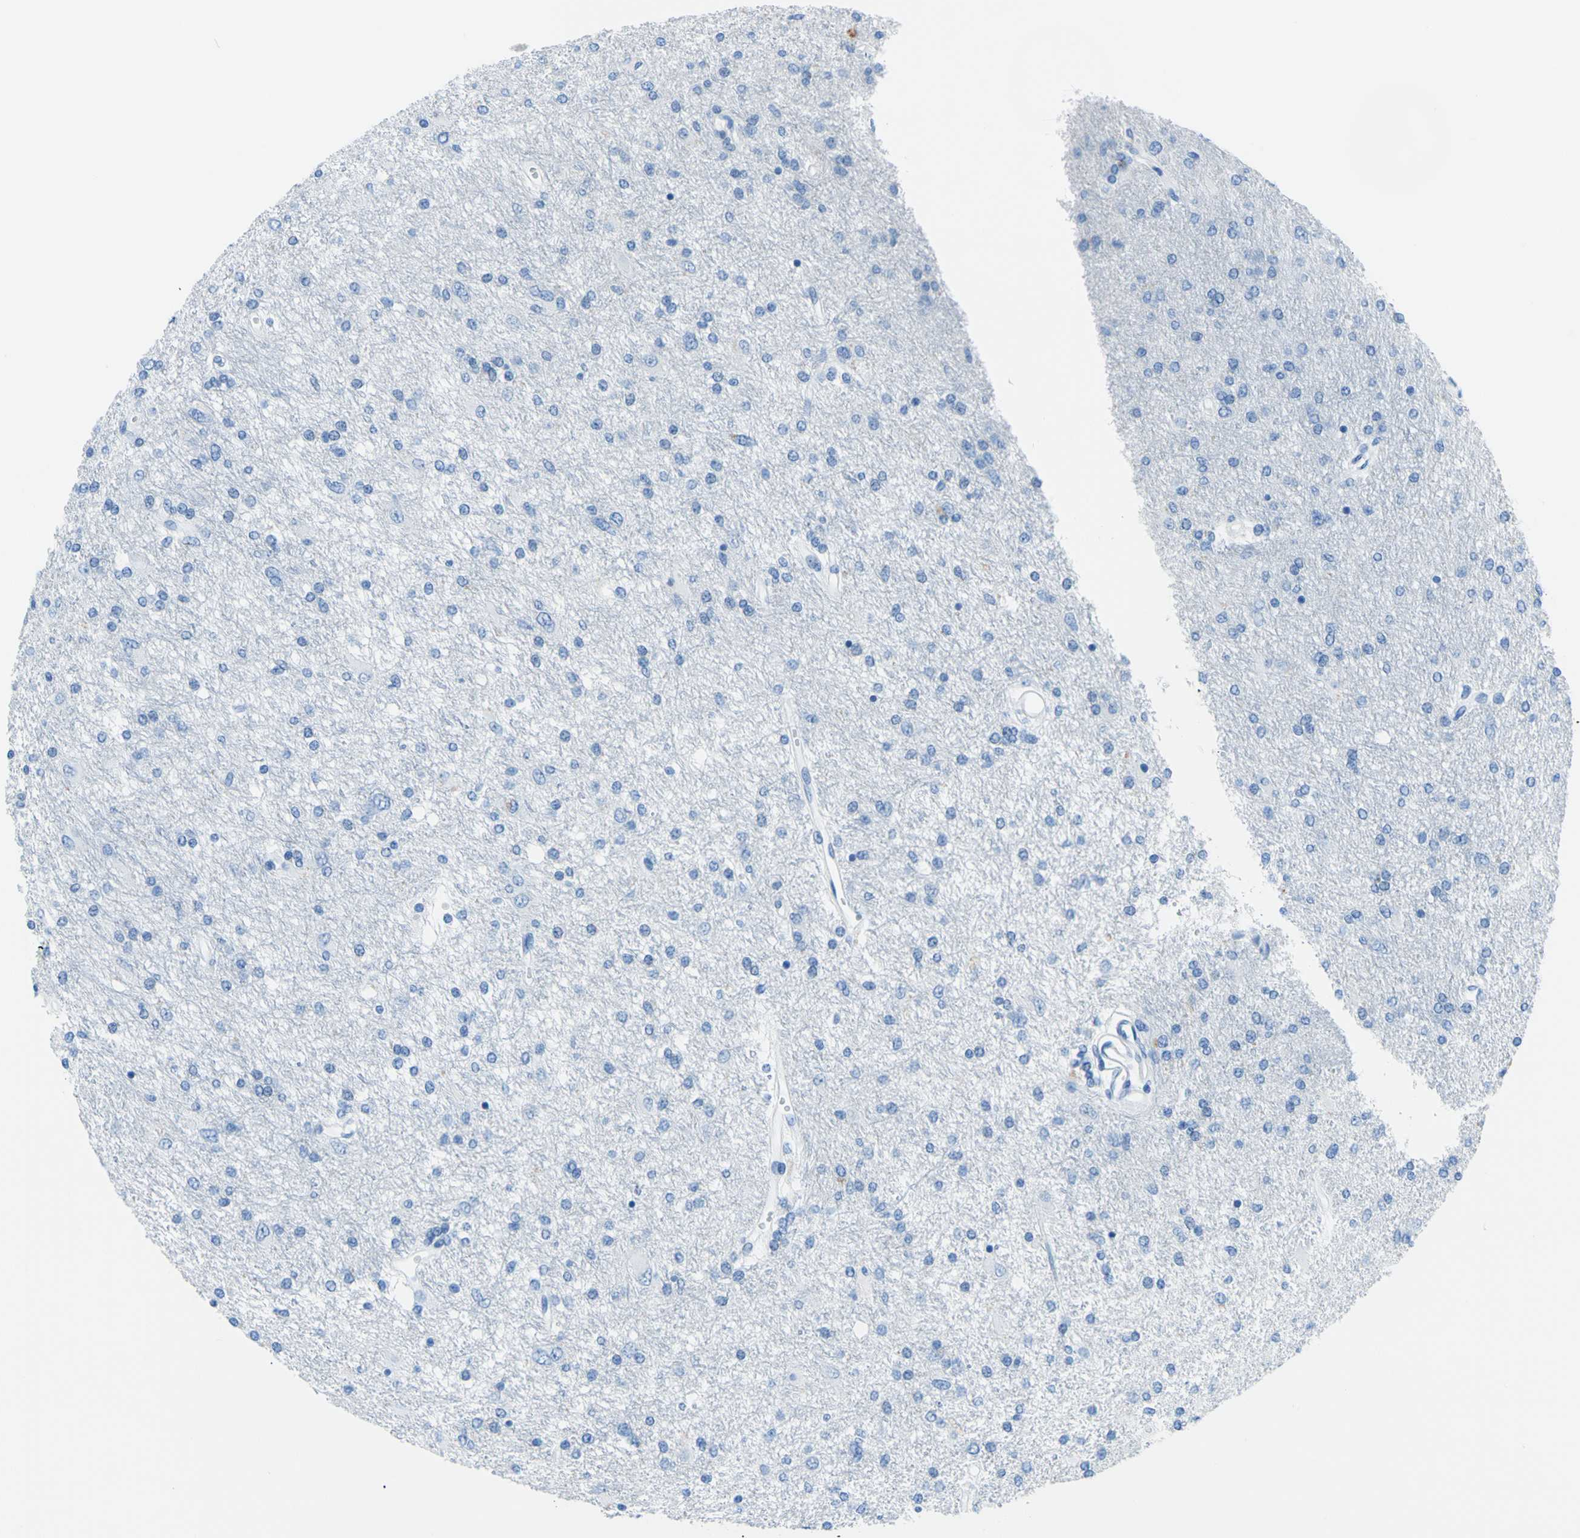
{"staining": {"intensity": "moderate", "quantity": "<25%", "location": "cytoplasmic/membranous"}, "tissue": "glioma", "cell_type": "Tumor cells", "image_type": "cancer", "snomed": [{"axis": "morphology", "description": "Glioma, malignant, High grade"}, {"axis": "topography", "description": "Brain"}], "caption": "Glioma was stained to show a protein in brown. There is low levels of moderate cytoplasmic/membranous staining in about <25% of tumor cells.", "gene": "MYH2", "patient": {"sex": "female", "age": 59}}